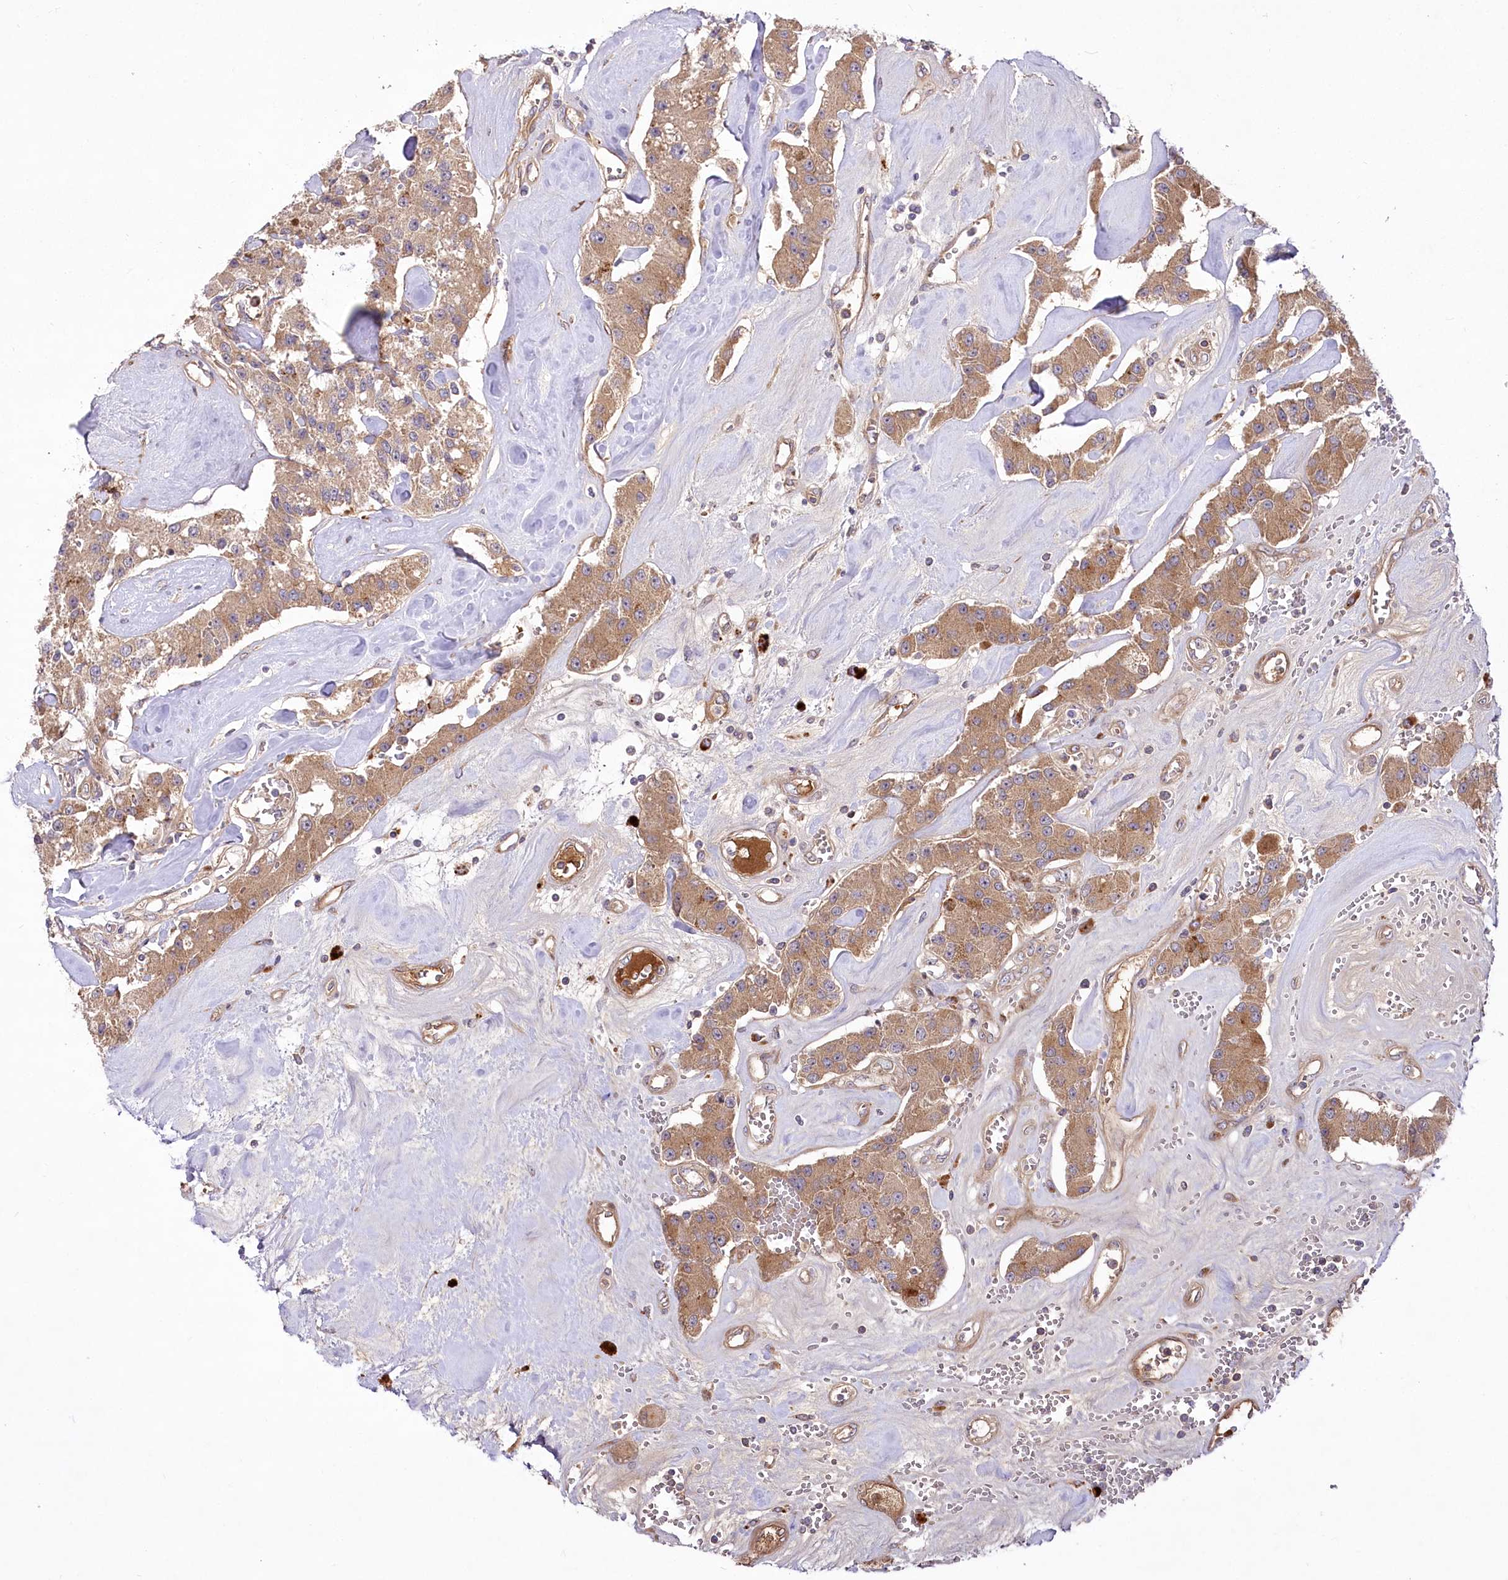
{"staining": {"intensity": "moderate", "quantity": ">75%", "location": "cytoplasmic/membranous"}, "tissue": "carcinoid", "cell_type": "Tumor cells", "image_type": "cancer", "snomed": [{"axis": "morphology", "description": "Carcinoid, malignant, NOS"}, {"axis": "topography", "description": "Pancreas"}], "caption": "Carcinoid (malignant) stained with a brown dye exhibits moderate cytoplasmic/membranous positive positivity in approximately >75% of tumor cells.", "gene": "PSTK", "patient": {"sex": "male", "age": 41}}